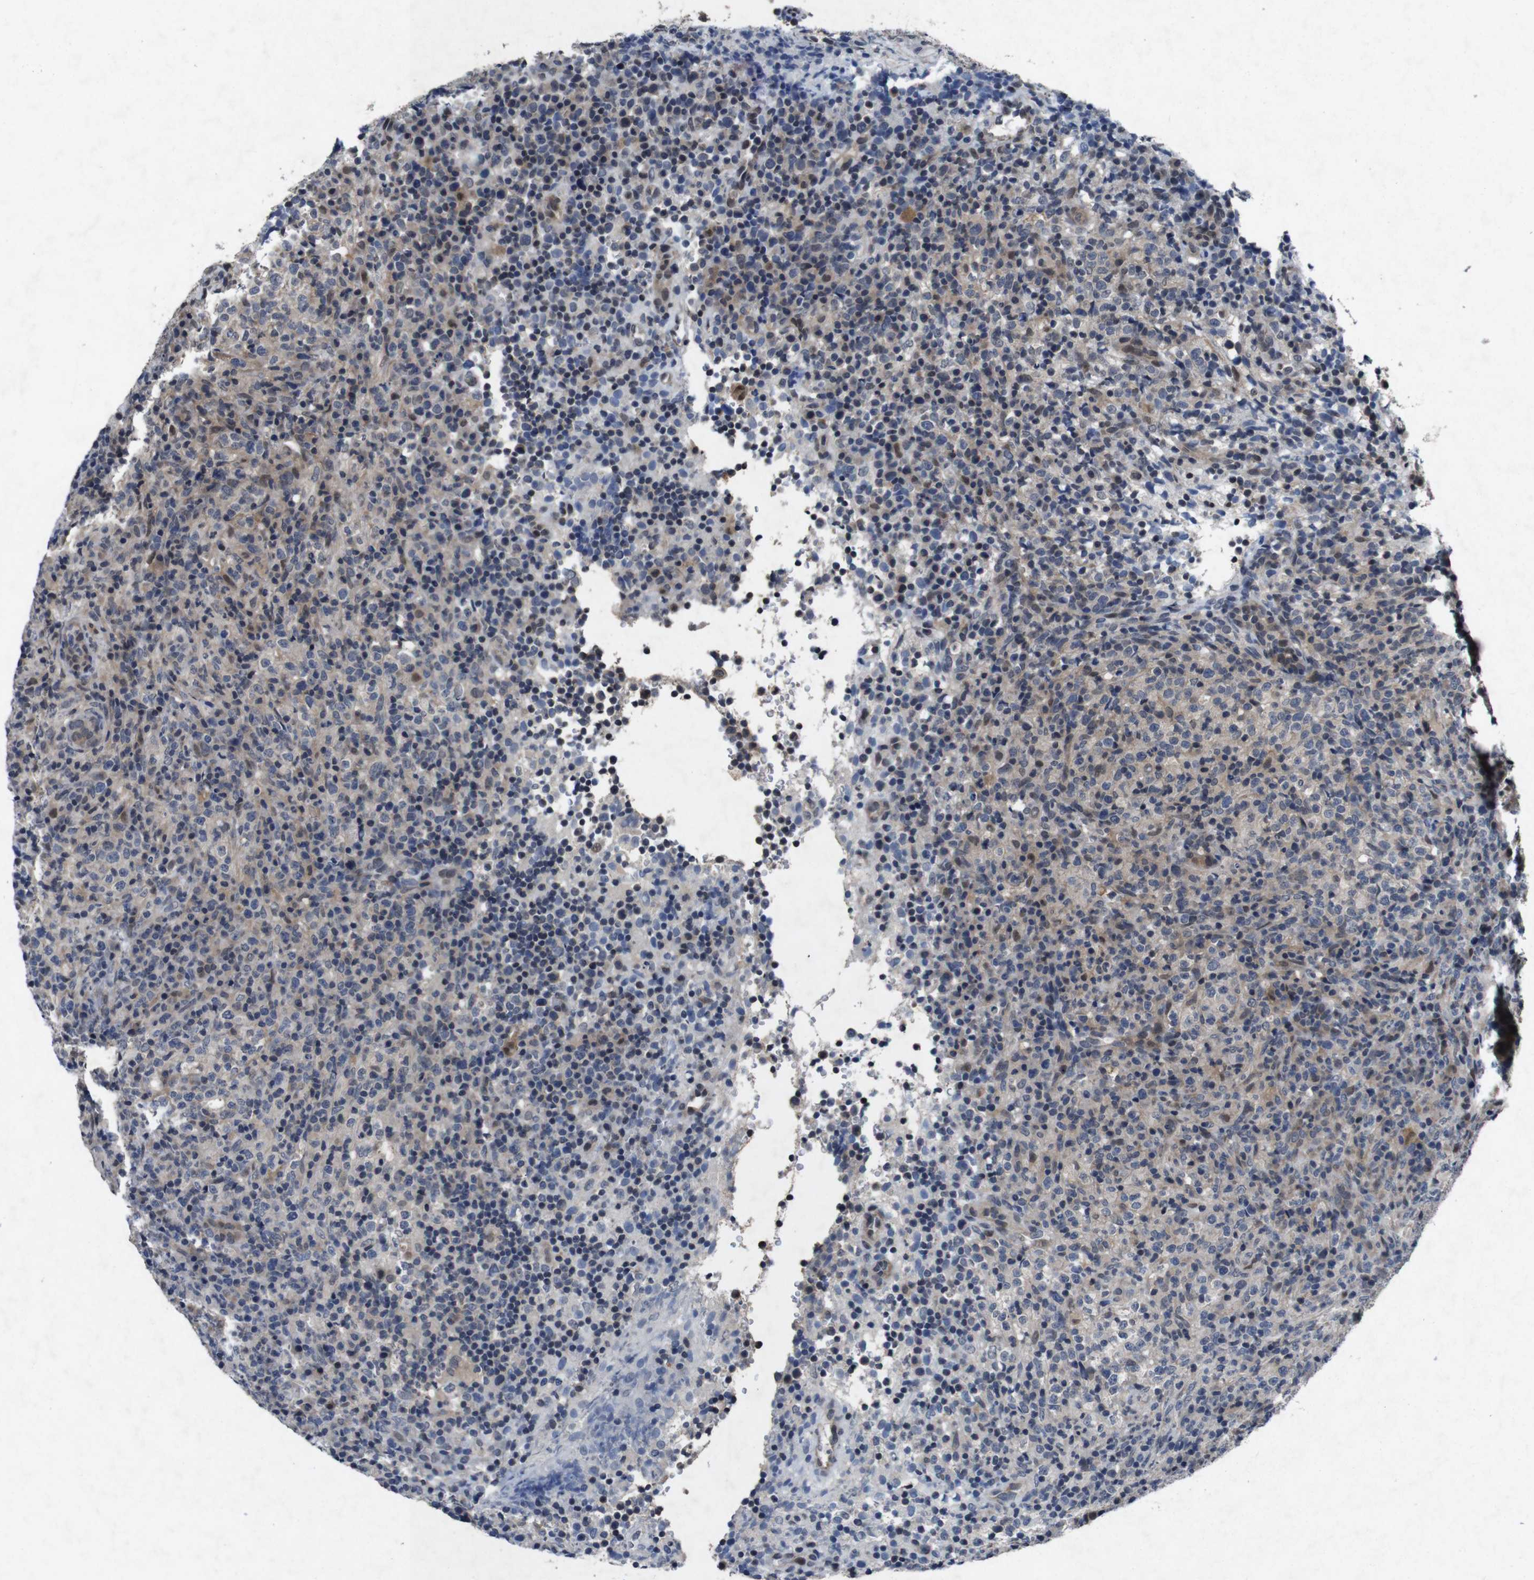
{"staining": {"intensity": "weak", "quantity": "<25%", "location": "cytoplasmic/membranous"}, "tissue": "lymphoma", "cell_type": "Tumor cells", "image_type": "cancer", "snomed": [{"axis": "morphology", "description": "Malignant lymphoma, non-Hodgkin's type, High grade"}, {"axis": "topography", "description": "Lymph node"}], "caption": "This image is of malignant lymphoma, non-Hodgkin's type (high-grade) stained with IHC to label a protein in brown with the nuclei are counter-stained blue. There is no positivity in tumor cells. (DAB (3,3'-diaminobenzidine) immunohistochemistry (IHC) with hematoxylin counter stain).", "gene": "AKT3", "patient": {"sex": "female", "age": 76}}